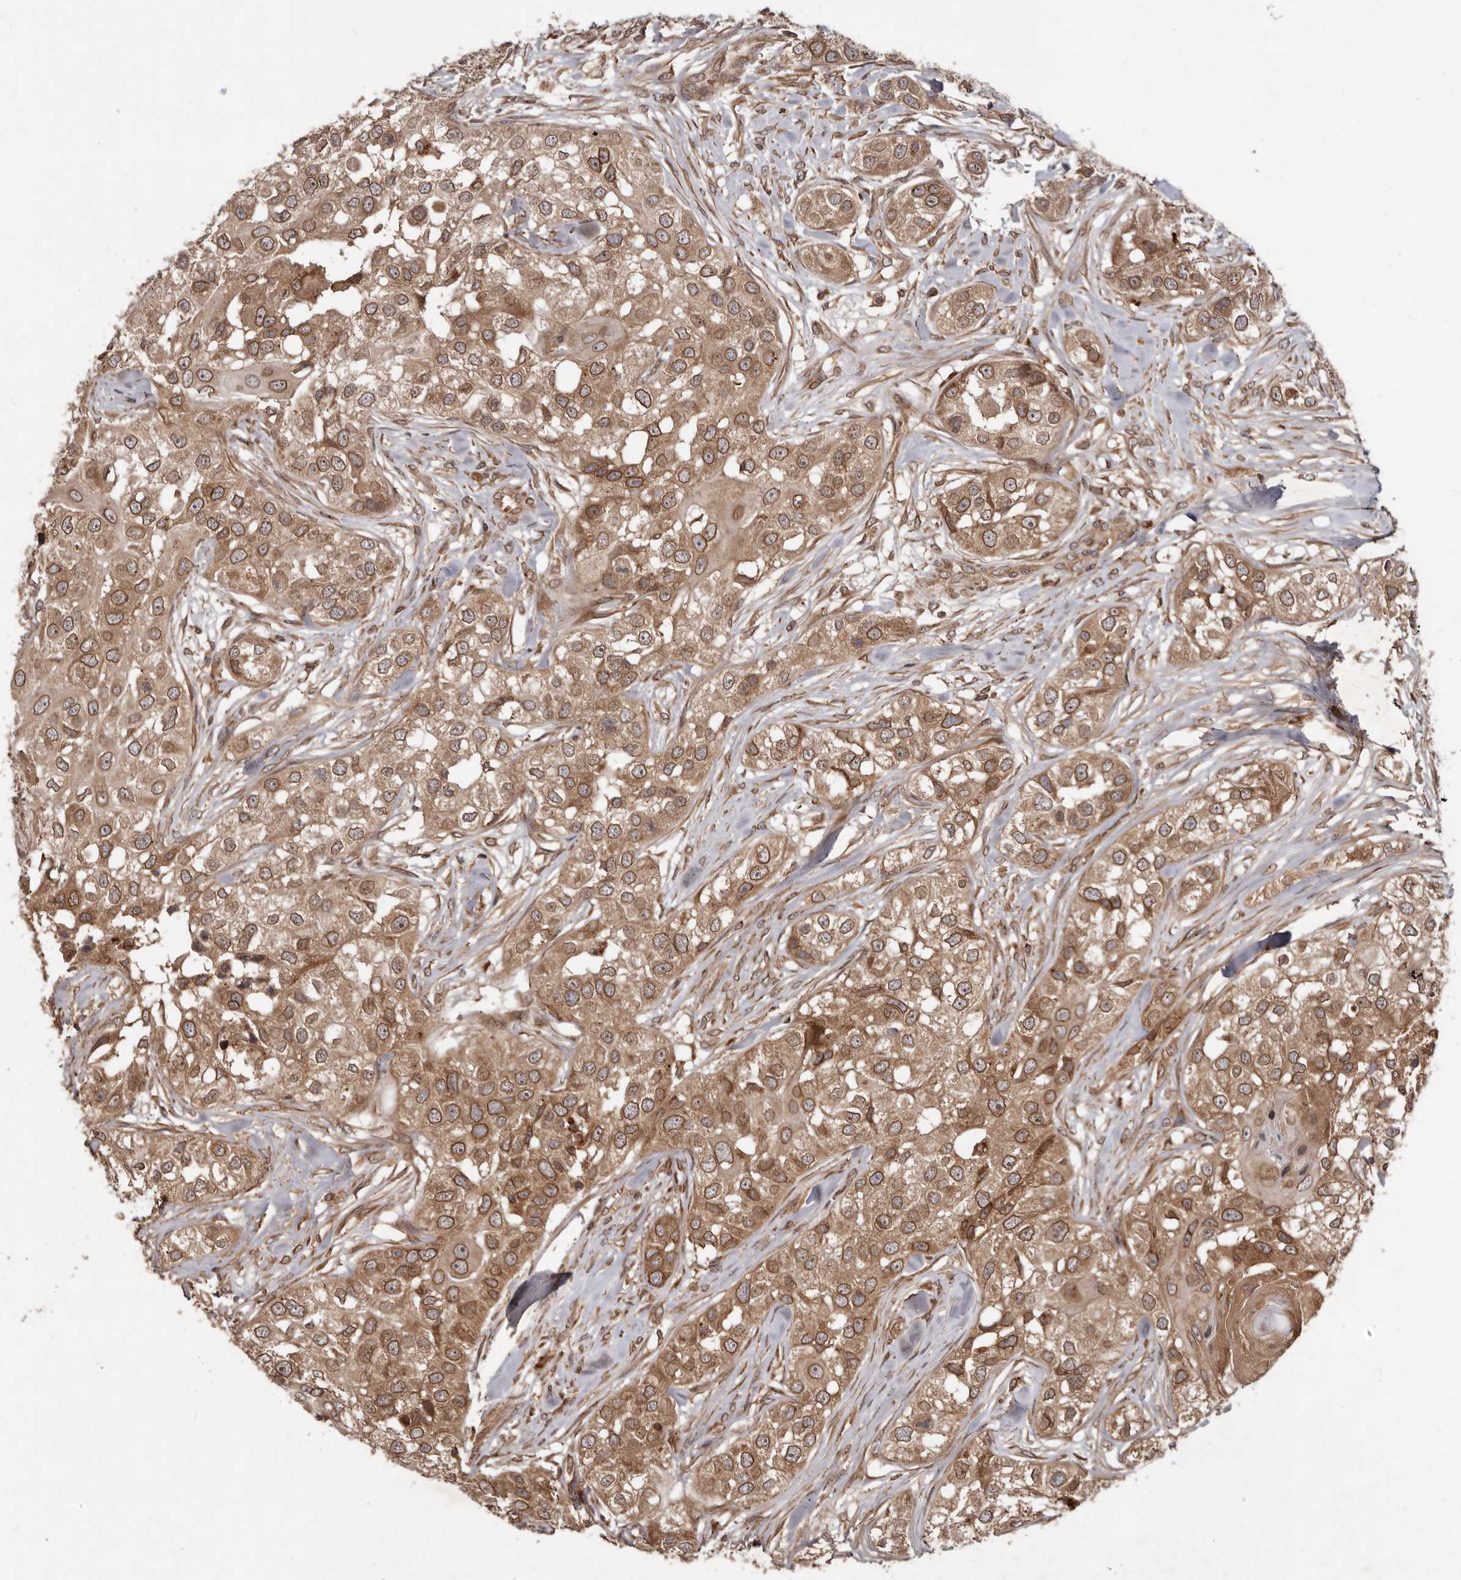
{"staining": {"intensity": "moderate", "quantity": ">75%", "location": "cytoplasmic/membranous,nuclear"}, "tissue": "head and neck cancer", "cell_type": "Tumor cells", "image_type": "cancer", "snomed": [{"axis": "morphology", "description": "Normal tissue, NOS"}, {"axis": "morphology", "description": "Squamous cell carcinoma, NOS"}, {"axis": "topography", "description": "Skeletal muscle"}, {"axis": "topography", "description": "Head-Neck"}], "caption": "Head and neck cancer (squamous cell carcinoma) tissue demonstrates moderate cytoplasmic/membranous and nuclear positivity in approximately >75% of tumor cells, visualized by immunohistochemistry.", "gene": "STK36", "patient": {"sex": "male", "age": 51}}